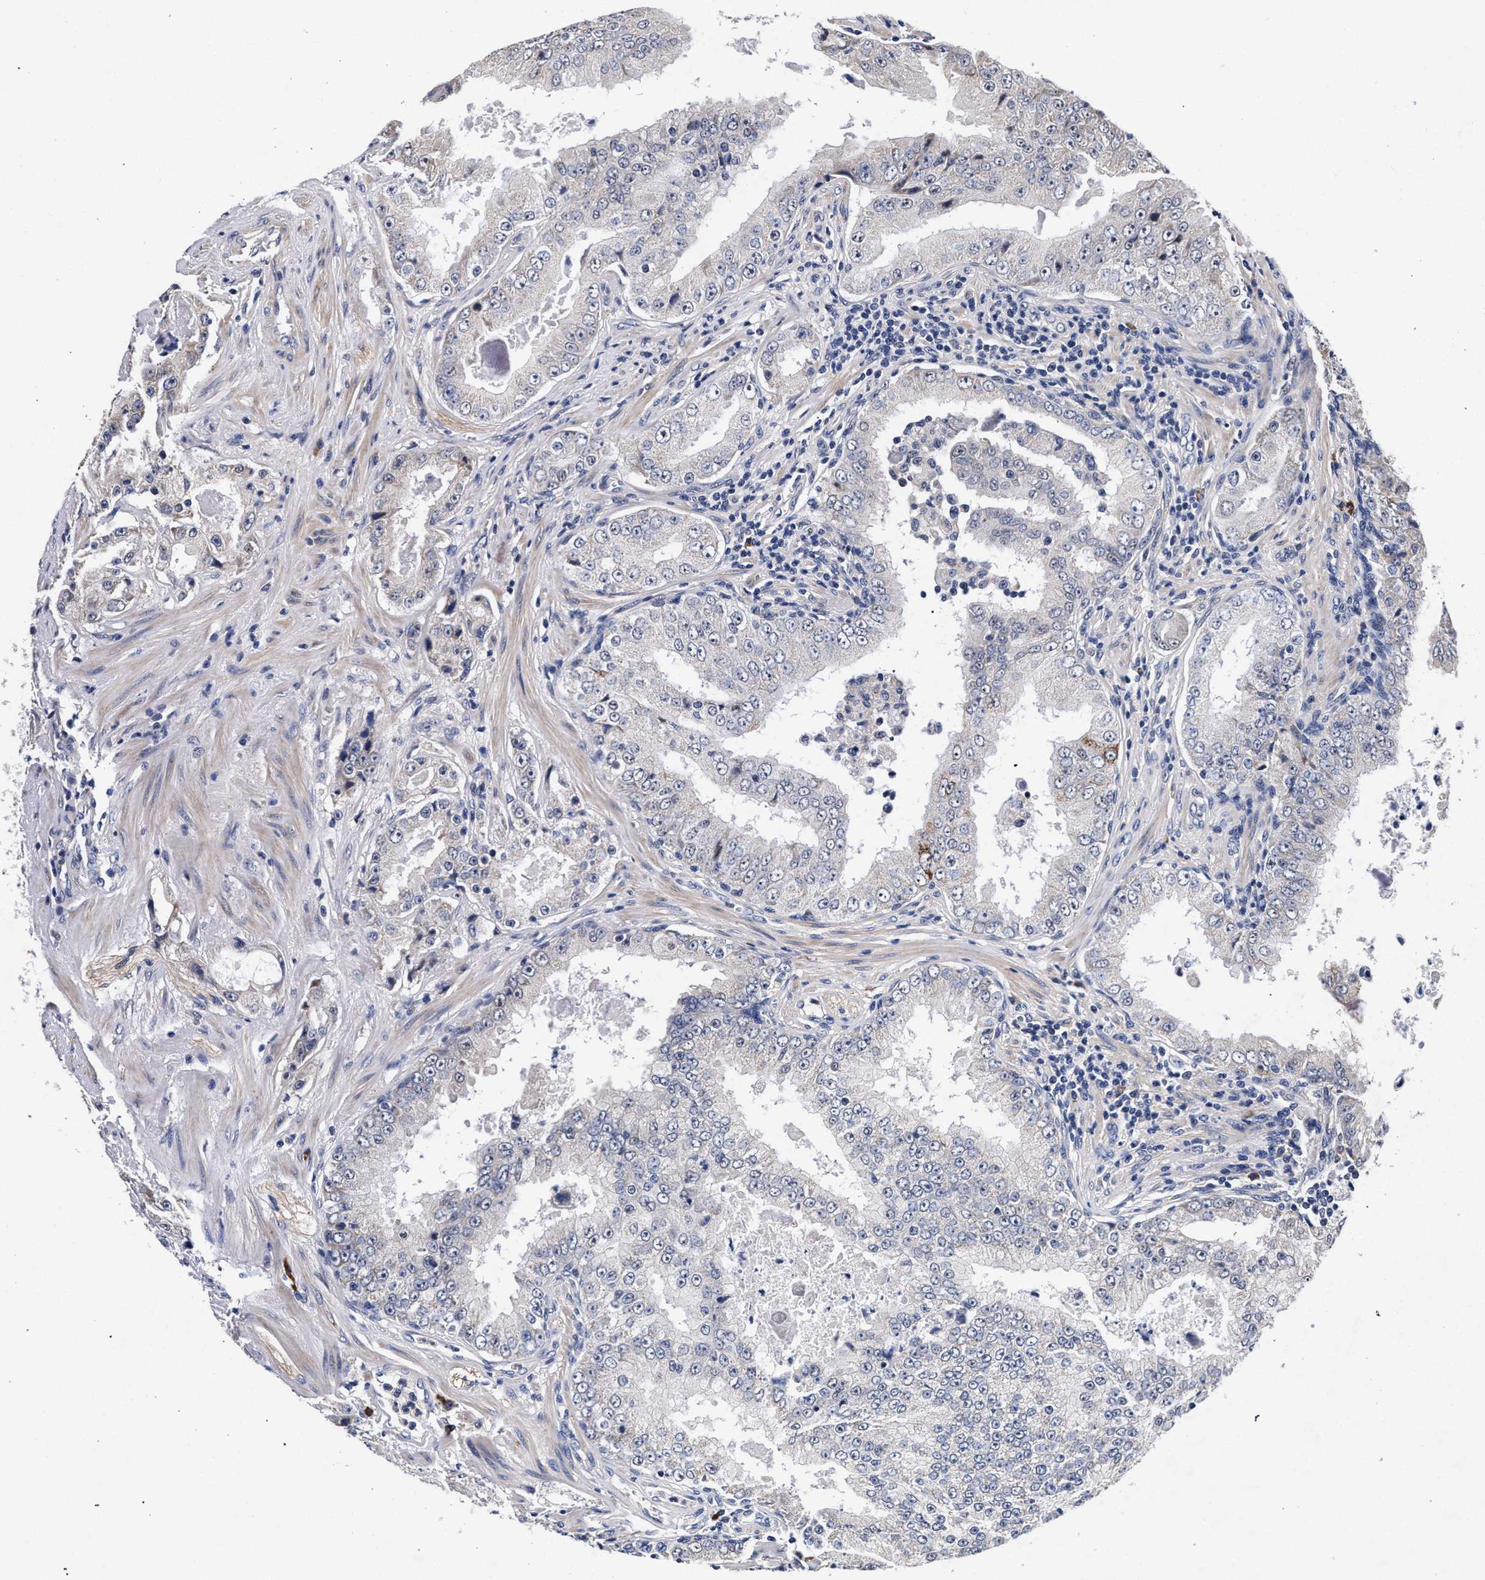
{"staining": {"intensity": "negative", "quantity": "none", "location": "none"}, "tissue": "prostate cancer", "cell_type": "Tumor cells", "image_type": "cancer", "snomed": [{"axis": "morphology", "description": "Adenocarcinoma, High grade"}, {"axis": "topography", "description": "Prostate"}], "caption": "IHC of human prostate cancer demonstrates no positivity in tumor cells.", "gene": "CFAP95", "patient": {"sex": "male", "age": 73}}